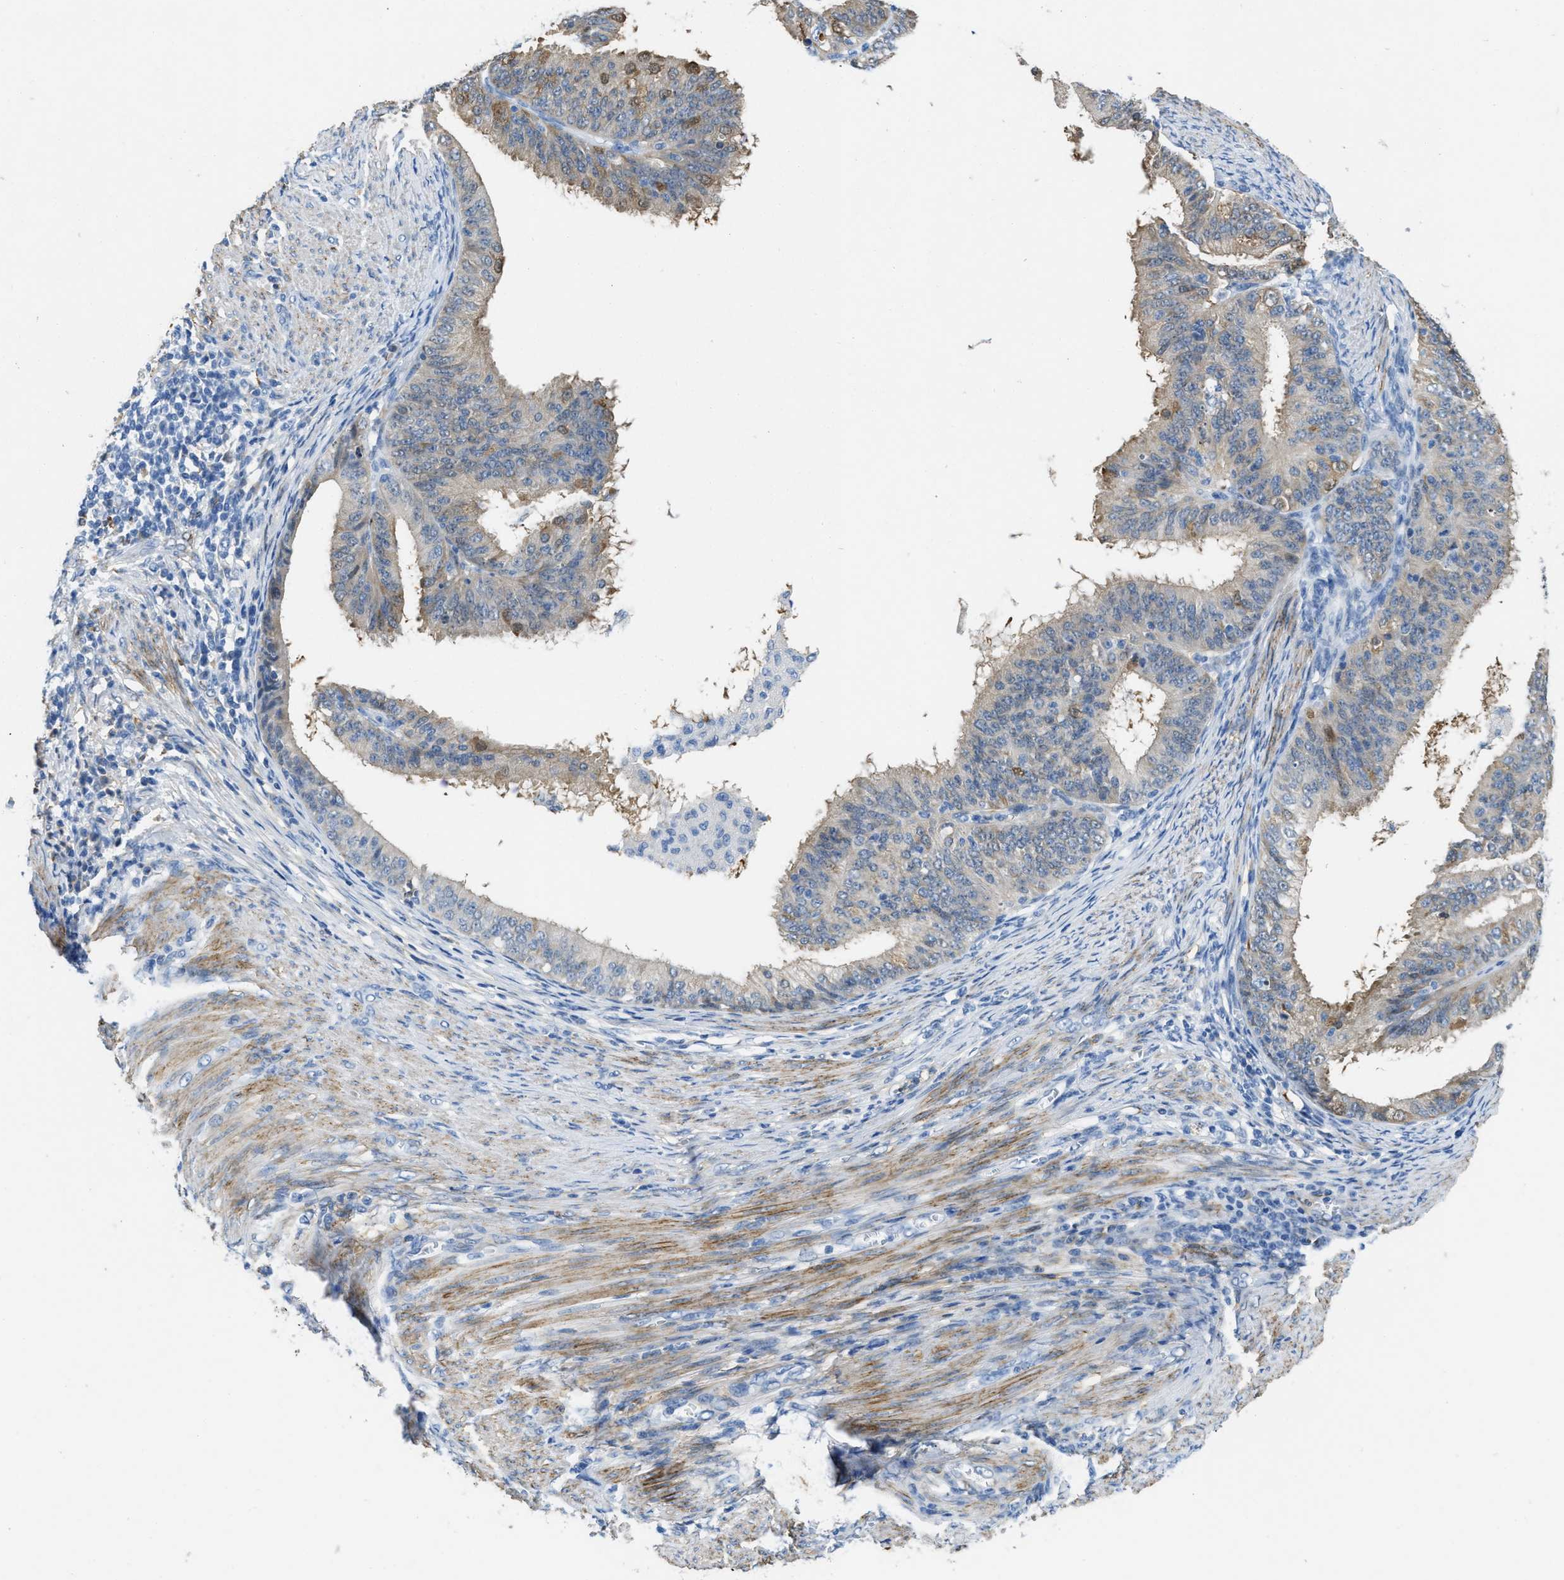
{"staining": {"intensity": "moderate", "quantity": "<25%", "location": "nuclear"}, "tissue": "endometrial cancer", "cell_type": "Tumor cells", "image_type": "cancer", "snomed": [{"axis": "morphology", "description": "Adenocarcinoma, NOS"}, {"axis": "topography", "description": "Endometrium"}], "caption": "Immunohistochemistry photomicrograph of neoplastic tissue: human endometrial cancer (adenocarcinoma) stained using immunohistochemistry reveals low levels of moderate protein expression localized specifically in the nuclear of tumor cells, appearing as a nuclear brown color.", "gene": "SPEG", "patient": {"sex": "female", "age": 70}}